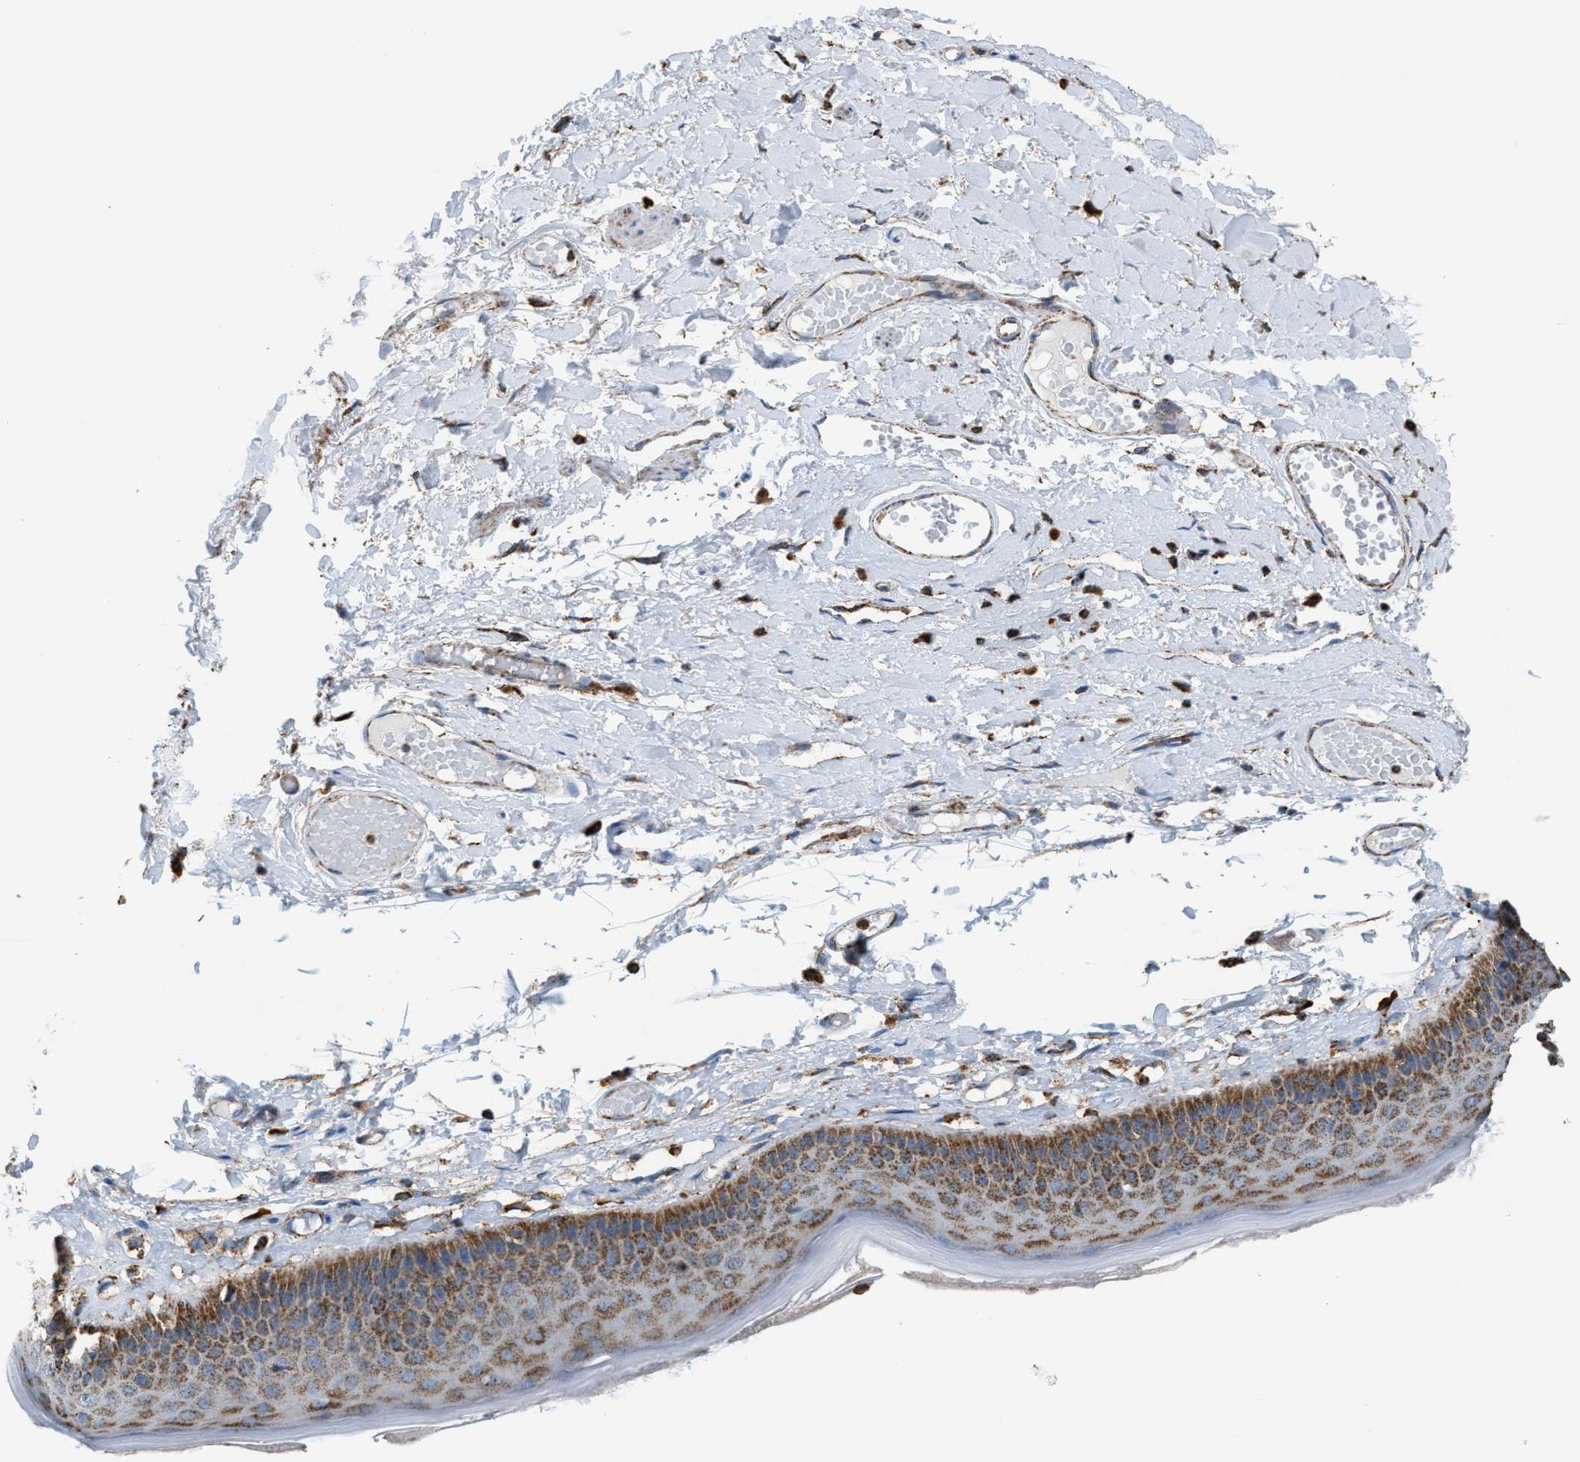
{"staining": {"intensity": "strong", "quantity": ">75%", "location": "cytoplasmic/membranous"}, "tissue": "skin", "cell_type": "Epidermal cells", "image_type": "normal", "snomed": [{"axis": "morphology", "description": "Normal tissue, NOS"}, {"axis": "topography", "description": "Vulva"}], "caption": "Unremarkable skin was stained to show a protein in brown. There is high levels of strong cytoplasmic/membranous expression in about >75% of epidermal cells.", "gene": "ECHS1", "patient": {"sex": "female", "age": 73}}